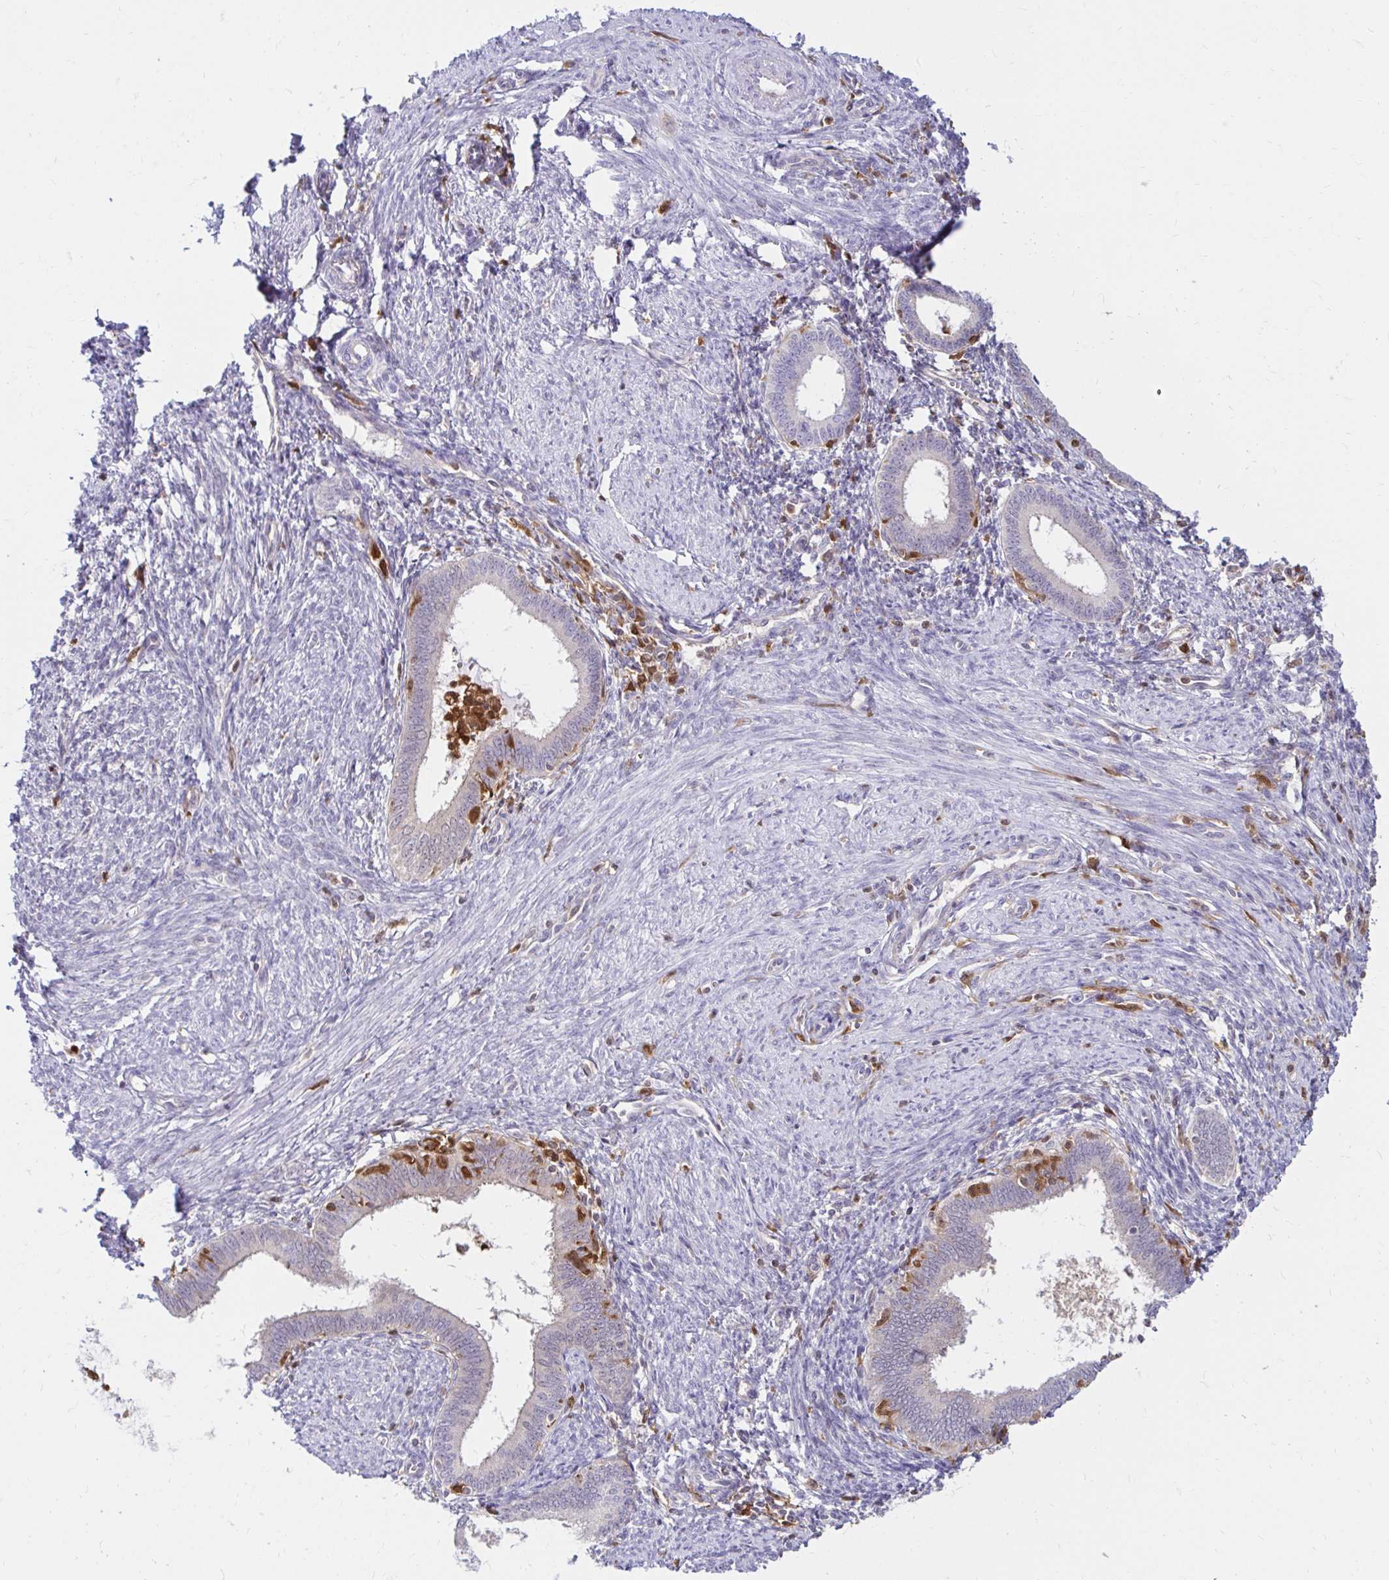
{"staining": {"intensity": "negative", "quantity": "none", "location": "none"}, "tissue": "endometrium", "cell_type": "Cells in endometrial stroma", "image_type": "normal", "snomed": [{"axis": "morphology", "description": "Normal tissue, NOS"}, {"axis": "topography", "description": "Endometrium"}], "caption": "Photomicrograph shows no protein expression in cells in endometrial stroma of benign endometrium.", "gene": "PYCARD", "patient": {"sex": "female", "age": 41}}